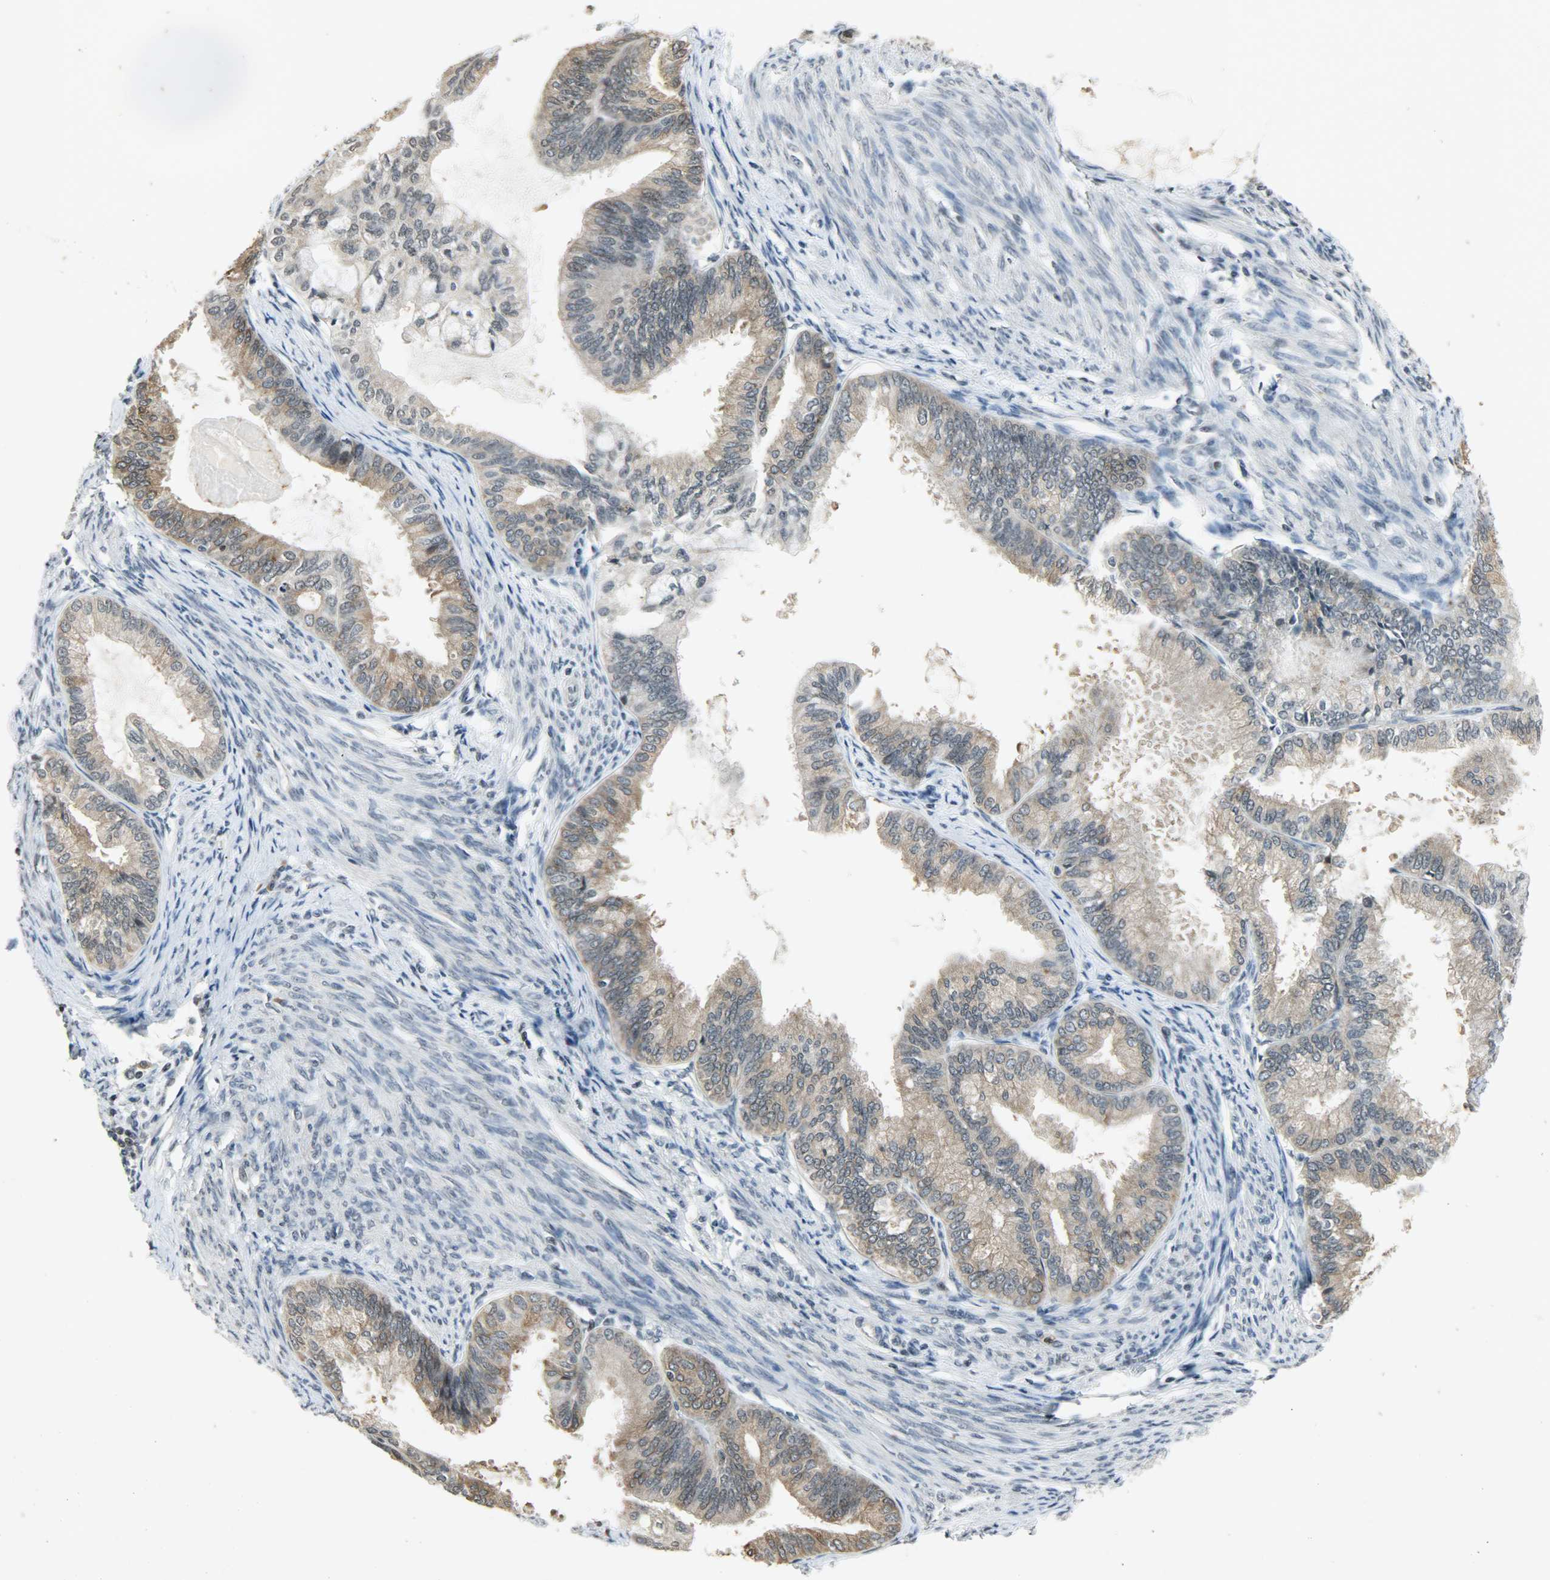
{"staining": {"intensity": "weak", "quantity": "25%-75%", "location": "cytoplasmic/membranous"}, "tissue": "endometrial cancer", "cell_type": "Tumor cells", "image_type": "cancer", "snomed": [{"axis": "morphology", "description": "Adenocarcinoma, NOS"}, {"axis": "topography", "description": "Endometrium"}], "caption": "Endometrial adenocarcinoma stained with a protein marker demonstrates weak staining in tumor cells.", "gene": "SMARCA5", "patient": {"sex": "female", "age": 86}}